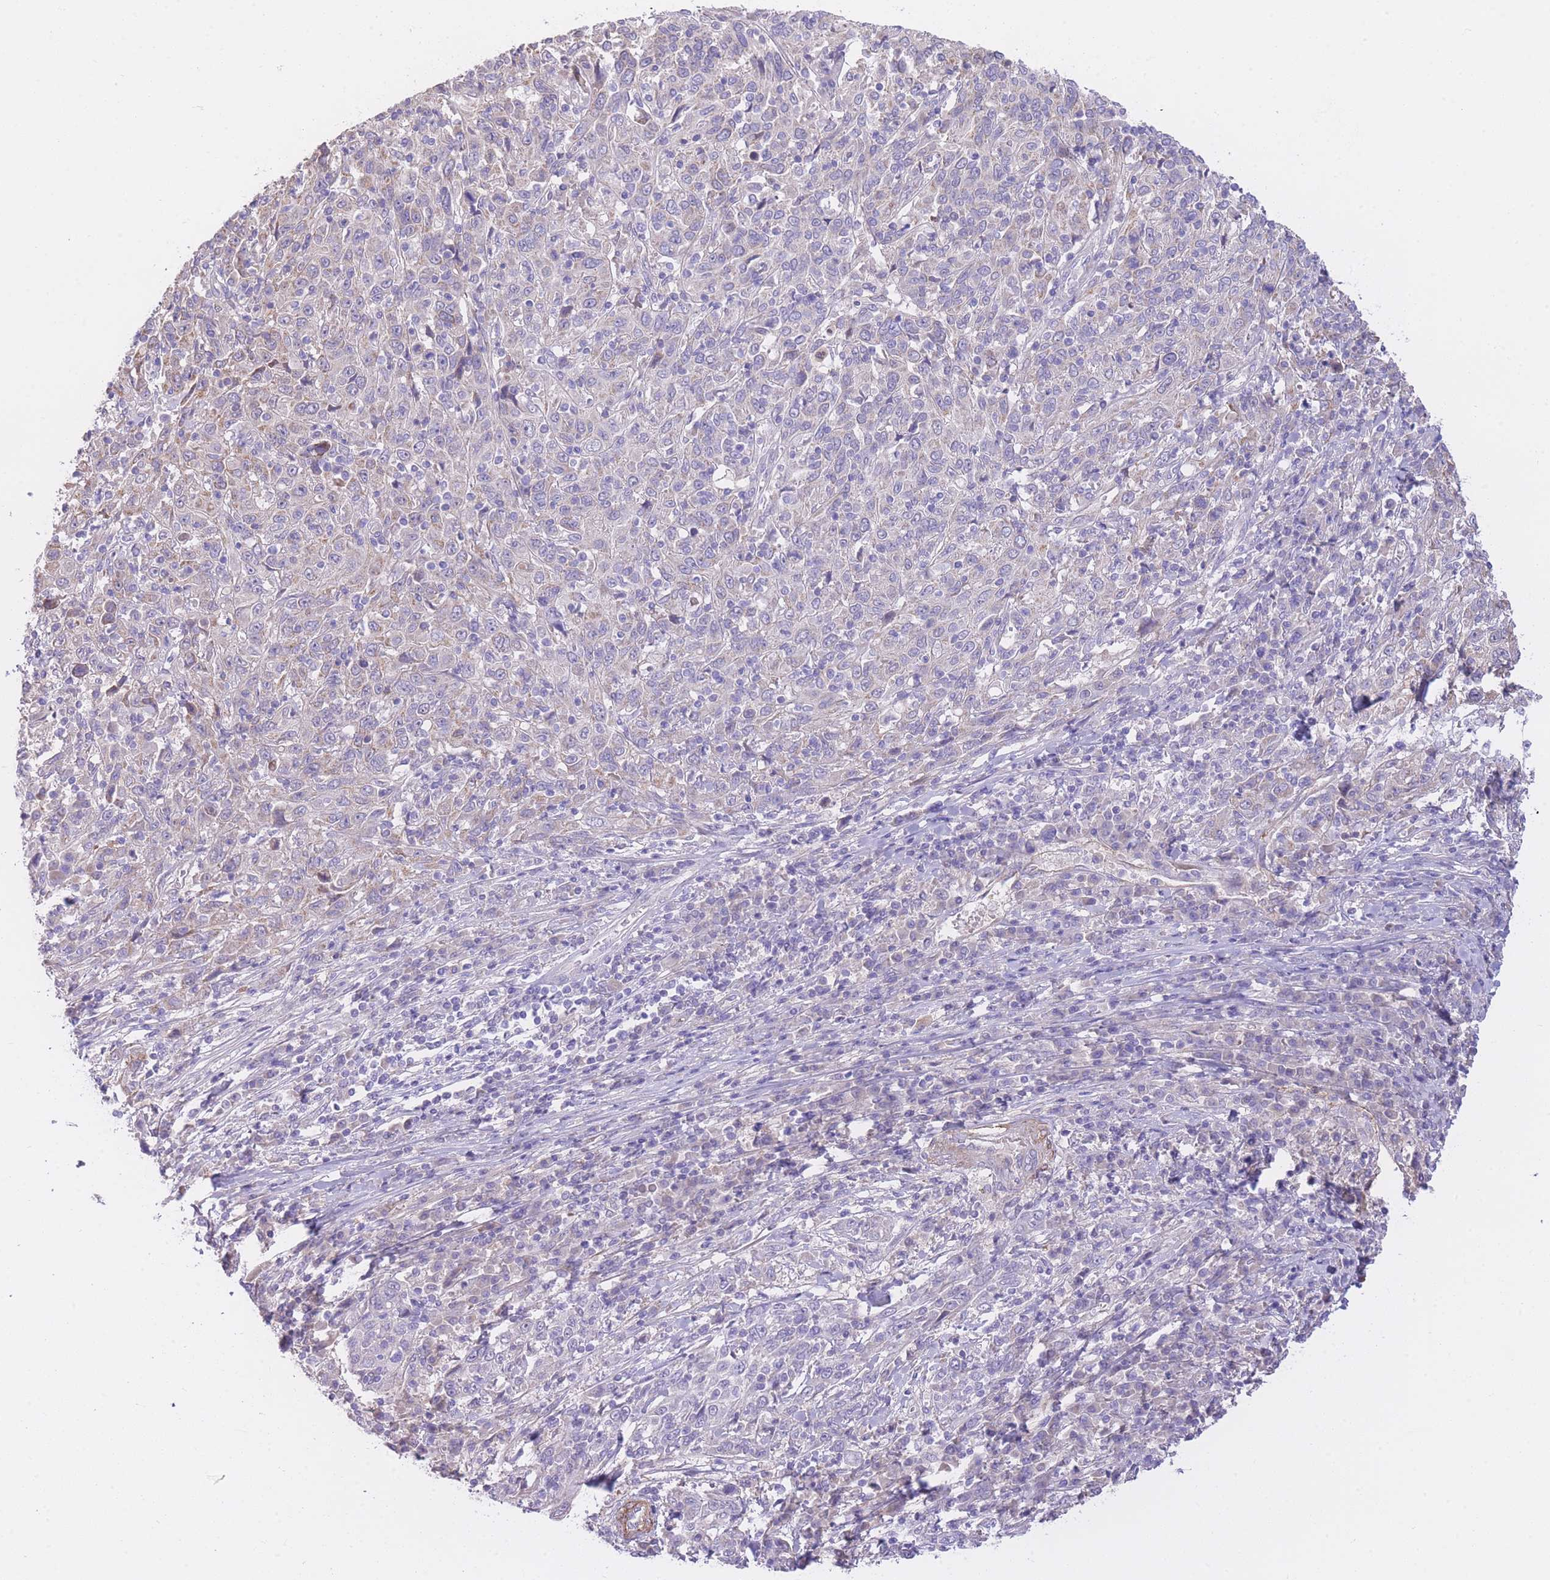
{"staining": {"intensity": "negative", "quantity": "none", "location": "none"}, "tissue": "cervical cancer", "cell_type": "Tumor cells", "image_type": "cancer", "snomed": [{"axis": "morphology", "description": "Squamous cell carcinoma, NOS"}, {"axis": "topography", "description": "Cervix"}], "caption": "Photomicrograph shows no significant protein expression in tumor cells of cervical squamous cell carcinoma.", "gene": "PGM1", "patient": {"sex": "female", "age": 46}}